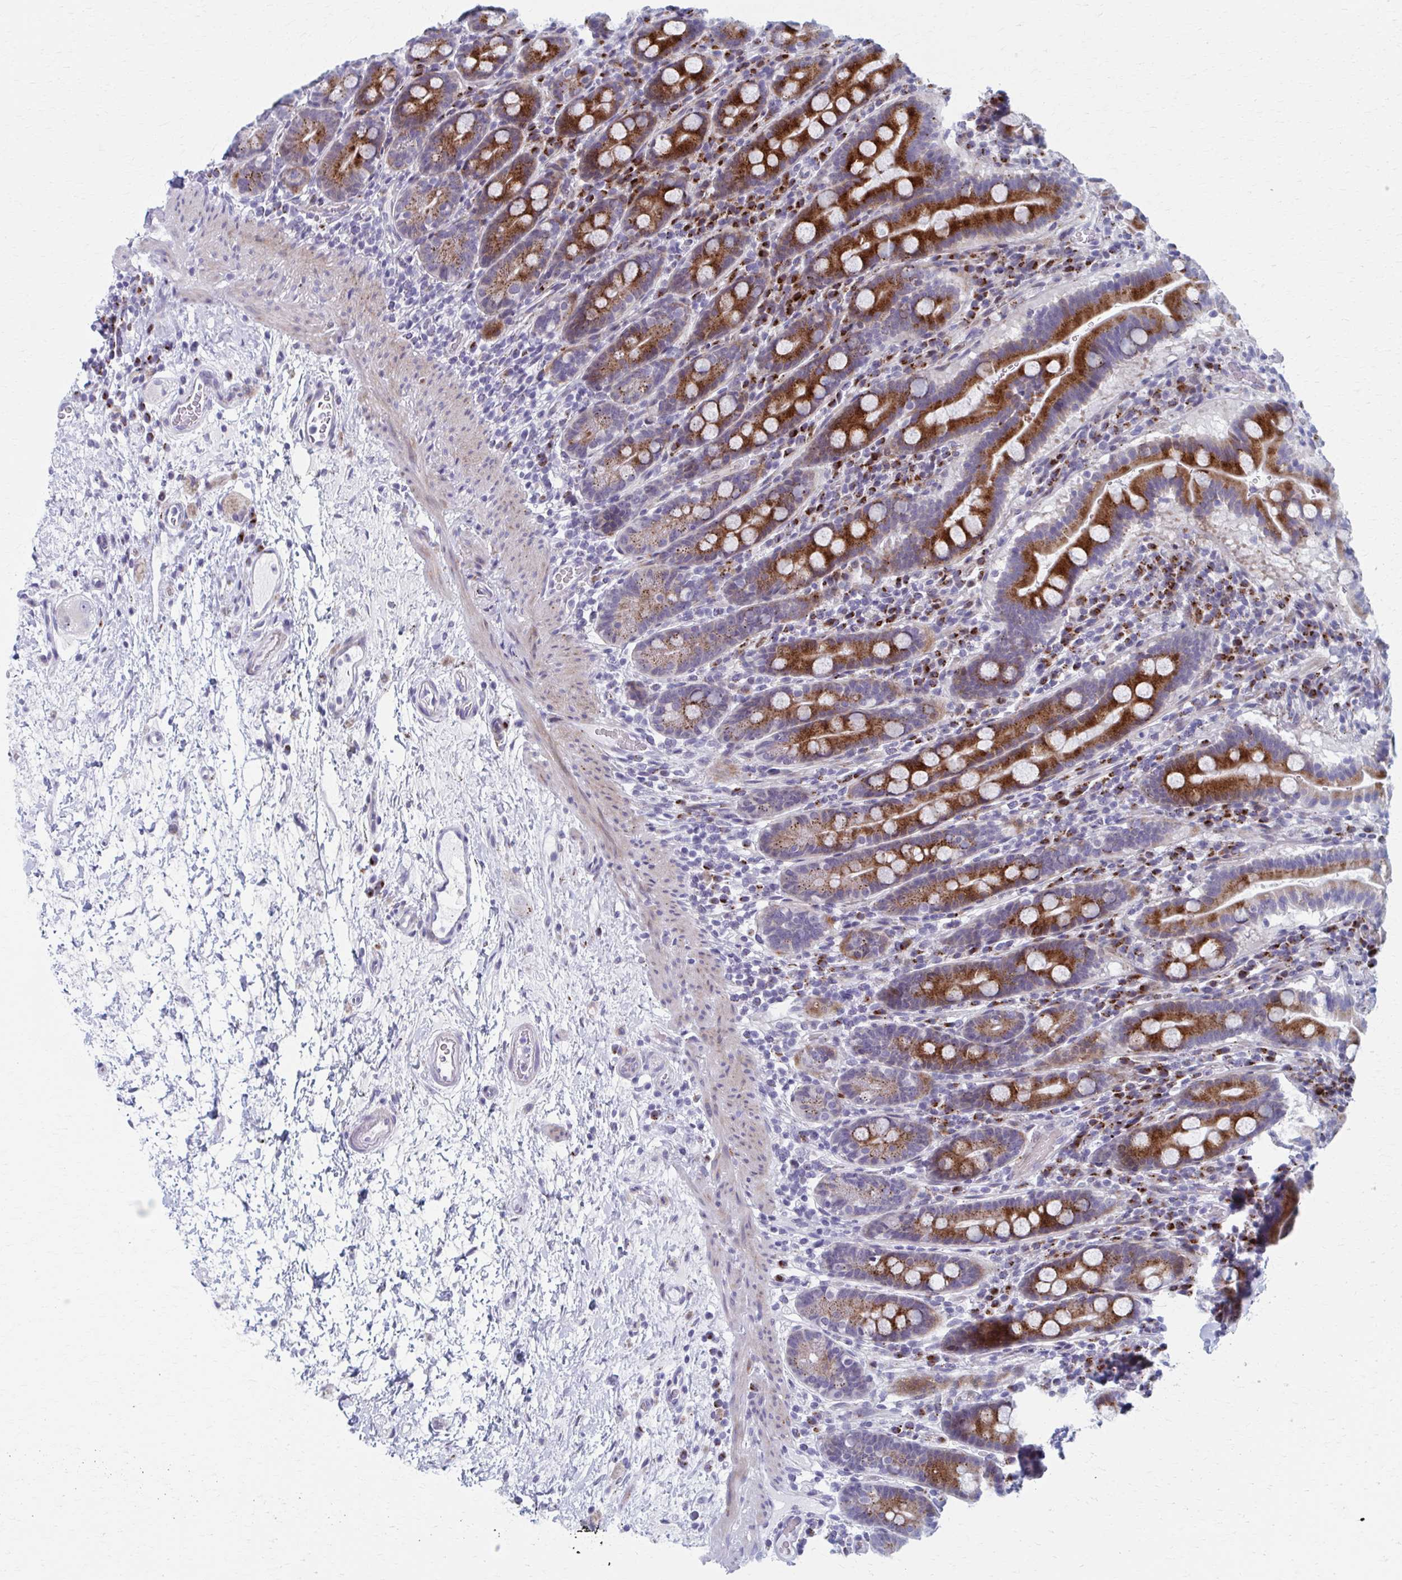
{"staining": {"intensity": "strong", "quantity": ">75%", "location": "cytoplasmic/membranous"}, "tissue": "small intestine", "cell_type": "Glandular cells", "image_type": "normal", "snomed": [{"axis": "morphology", "description": "Normal tissue, NOS"}, {"axis": "topography", "description": "Small intestine"}], "caption": "IHC staining of normal small intestine, which displays high levels of strong cytoplasmic/membranous staining in approximately >75% of glandular cells indicating strong cytoplasmic/membranous protein positivity. The staining was performed using DAB (3,3'-diaminobenzidine) (brown) for protein detection and nuclei were counterstained in hematoxylin (blue).", "gene": "OLFM2", "patient": {"sex": "male", "age": 26}}